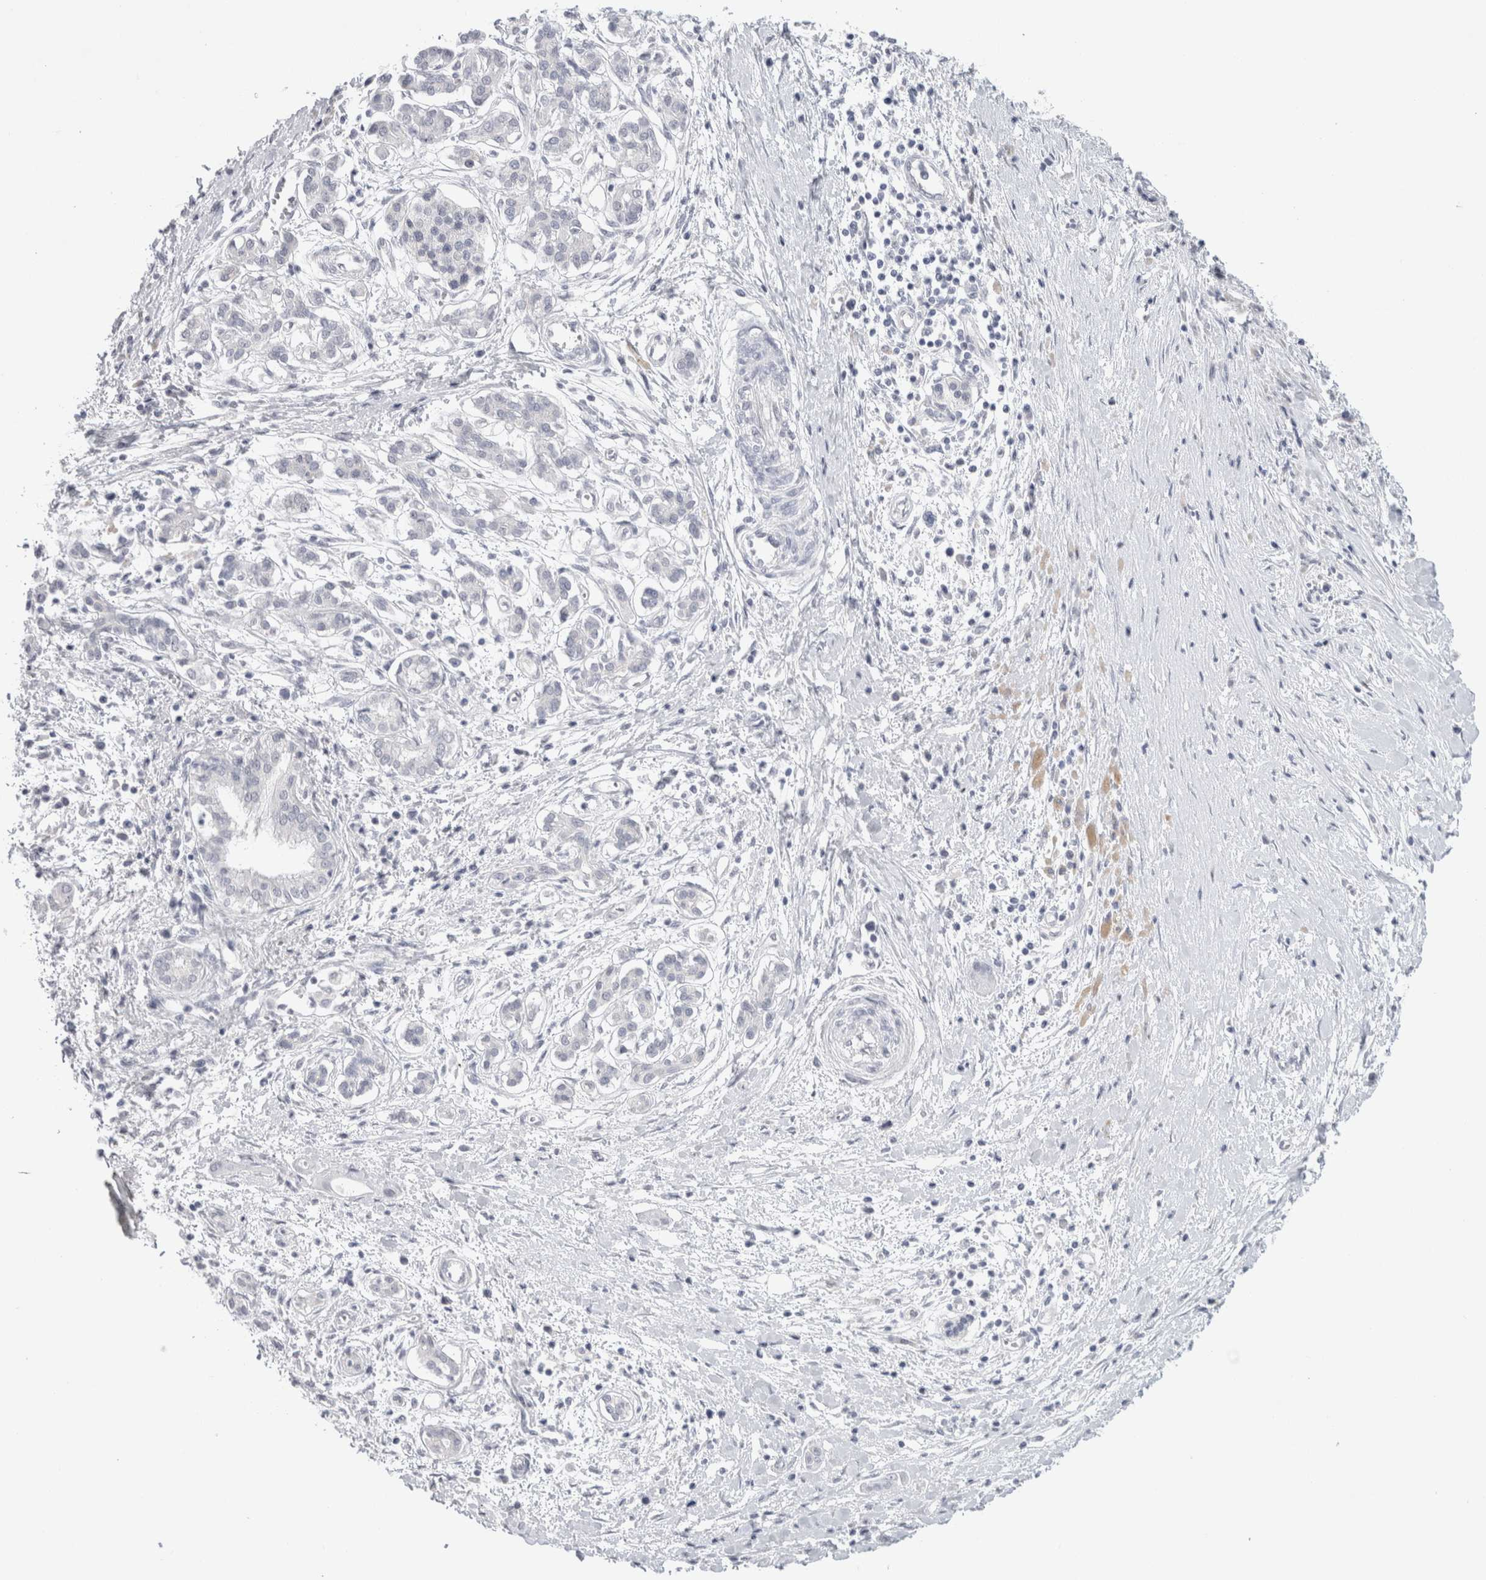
{"staining": {"intensity": "negative", "quantity": "none", "location": "none"}, "tissue": "pancreatic cancer", "cell_type": "Tumor cells", "image_type": "cancer", "snomed": [{"axis": "morphology", "description": "Adenocarcinoma, NOS"}, {"axis": "topography", "description": "Pancreas"}], "caption": "IHC micrograph of neoplastic tissue: human pancreatic cancer stained with DAB reveals no significant protein positivity in tumor cells.", "gene": "TONSL", "patient": {"sex": "male", "age": 58}}